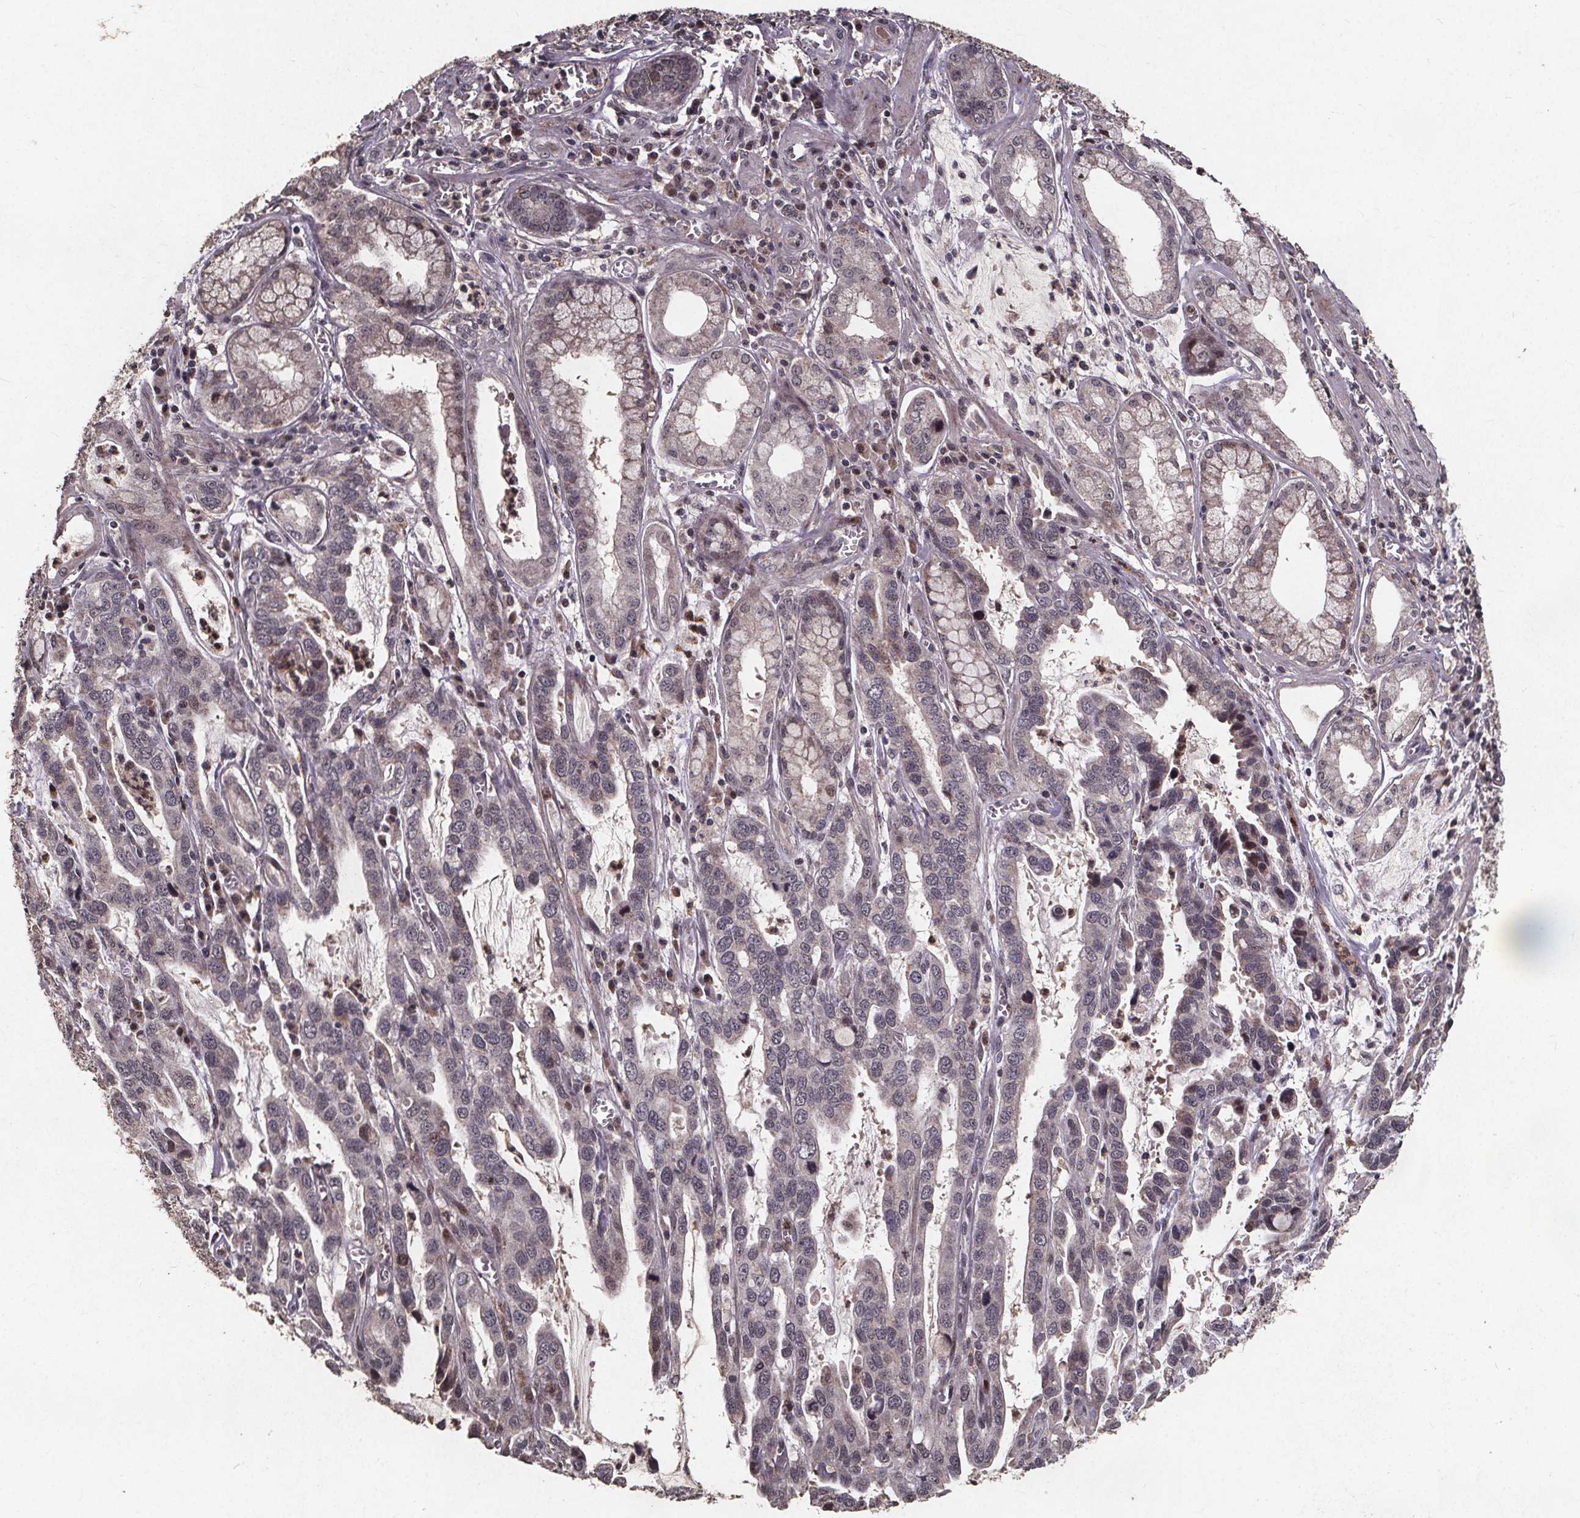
{"staining": {"intensity": "negative", "quantity": "none", "location": "none"}, "tissue": "stomach cancer", "cell_type": "Tumor cells", "image_type": "cancer", "snomed": [{"axis": "morphology", "description": "Adenocarcinoma, NOS"}, {"axis": "topography", "description": "Stomach, lower"}], "caption": "IHC of stomach cancer (adenocarcinoma) displays no positivity in tumor cells.", "gene": "GPX3", "patient": {"sex": "female", "age": 76}}